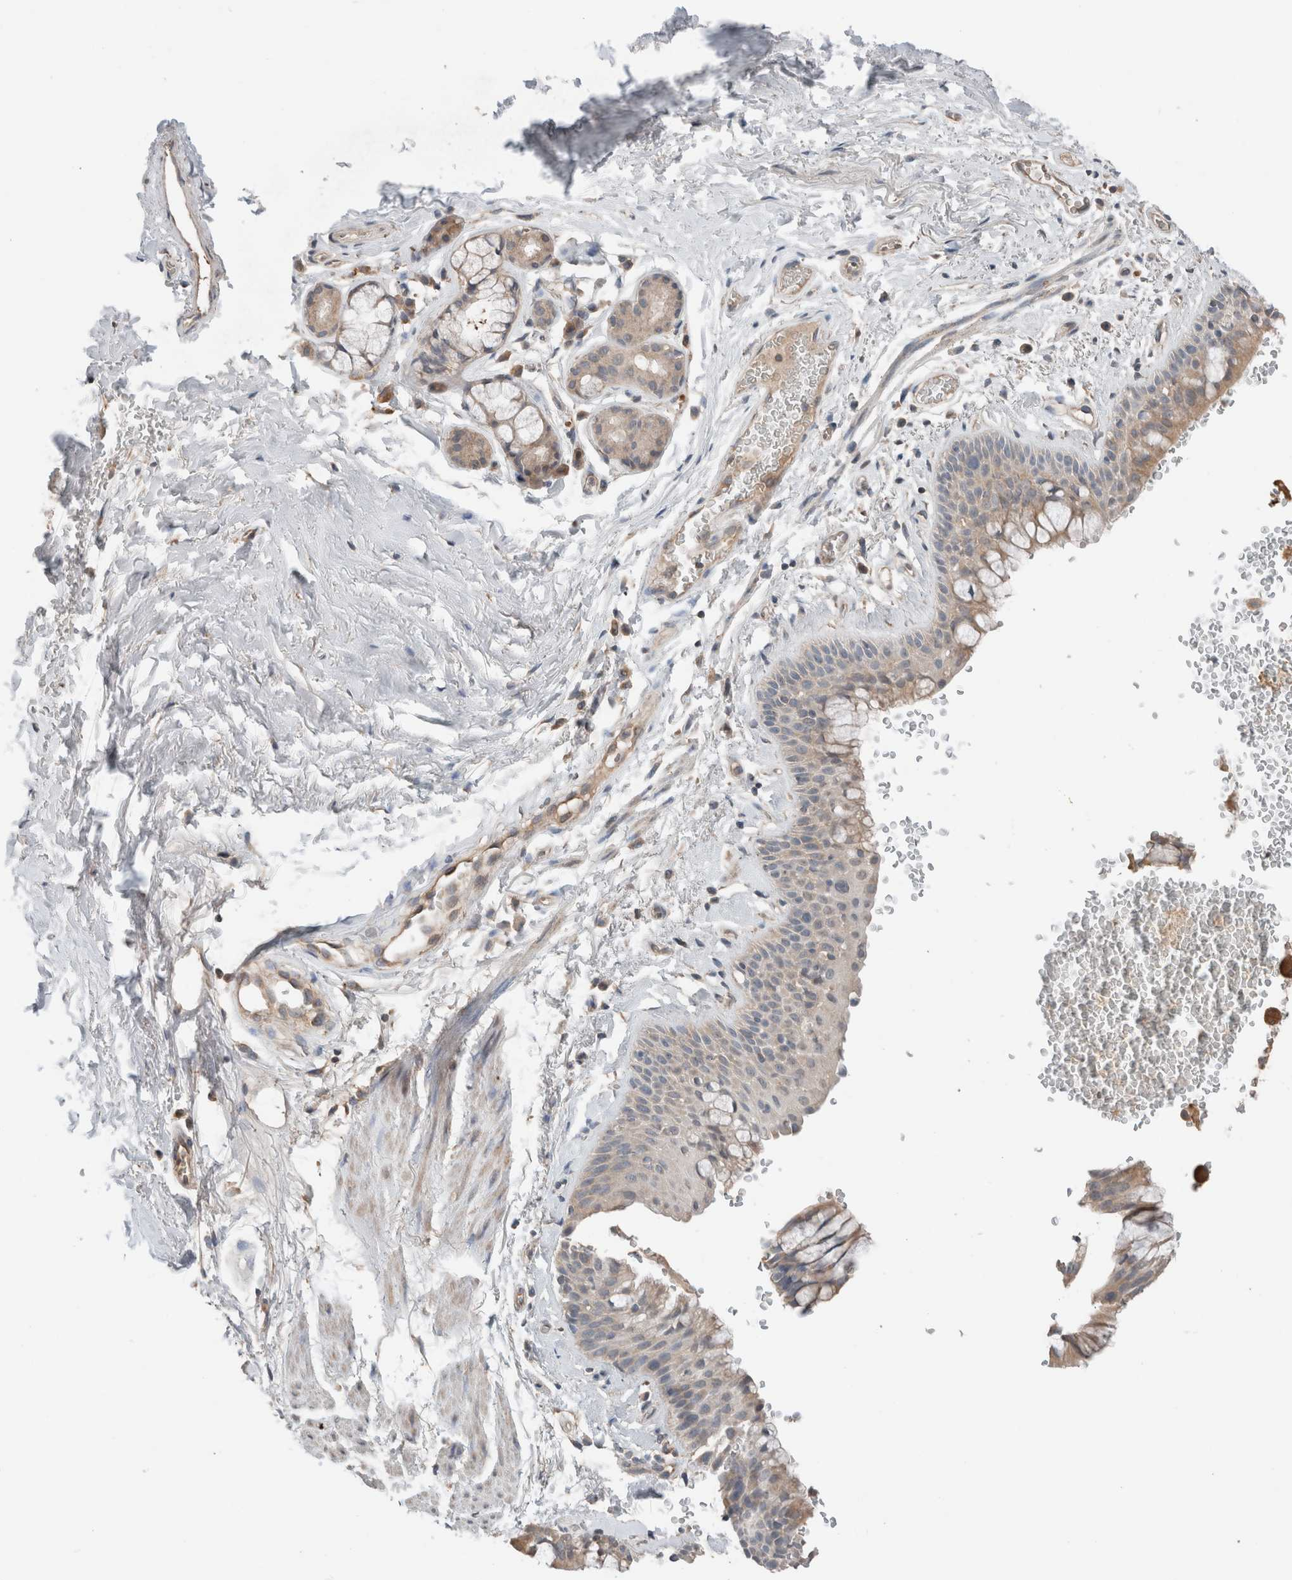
{"staining": {"intensity": "weak", "quantity": ">75%", "location": "cytoplasmic/membranous"}, "tissue": "bronchus", "cell_type": "Respiratory epithelial cells", "image_type": "normal", "snomed": [{"axis": "morphology", "description": "Normal tissue, NOS"}, {"axis": "topography", "description": "Cartilage tissue"}, {"axis": "topography", "description": "Bronchus"}], "caption": "DAB immunohistochemical staining of normal bronchus reveals weak cytoplasmic/membranous protein staining in about >75% of respiratory epithelial cells. The staining was performed using DAB, with brown indicating positive protein expression. Nuclei are stained blue with hematoxylin.", "gene": "ERAP2", "patient": {"sex": "female", "age": 53}}